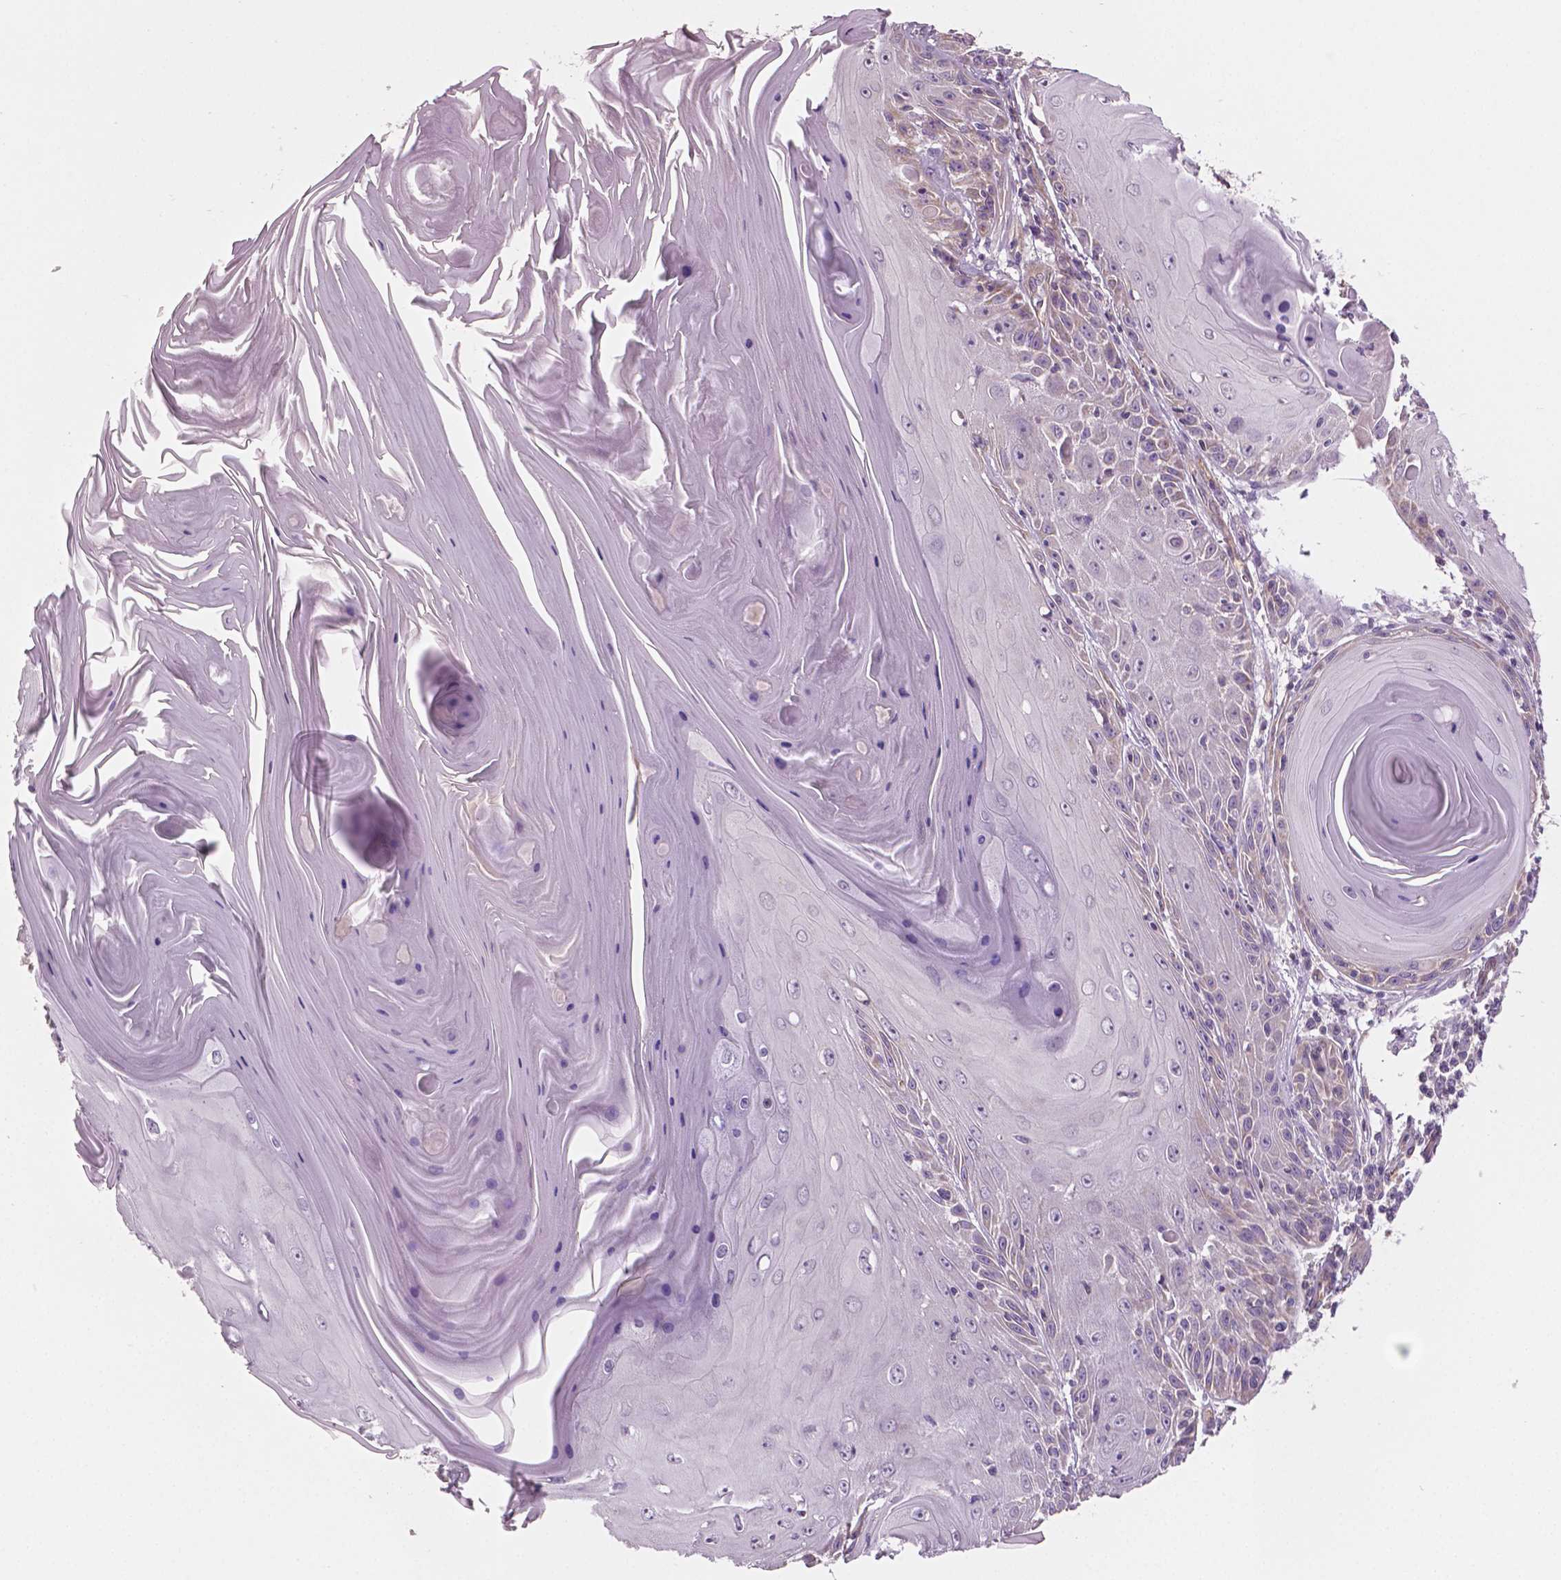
{"staining": {"intensity": "weak", "quantity": "<25%", "location": "cytoplasmic/membranous"}, "tissue": "skin cancer", "cell_type": "Tumor cells", "image_type": "cancer", "snomed": [{"axis": "morphology", "description": "Squamous cell carcinoma, NOS"}, {"axis": "topography", "description": "Skin"}, {"axis": "topography", "description": "Vulva"}], "caption": "There is no significant staining in tumor cells of skin cancer.", "gene": "PTX3", "patient": {"sex": "female", "age": 85}}